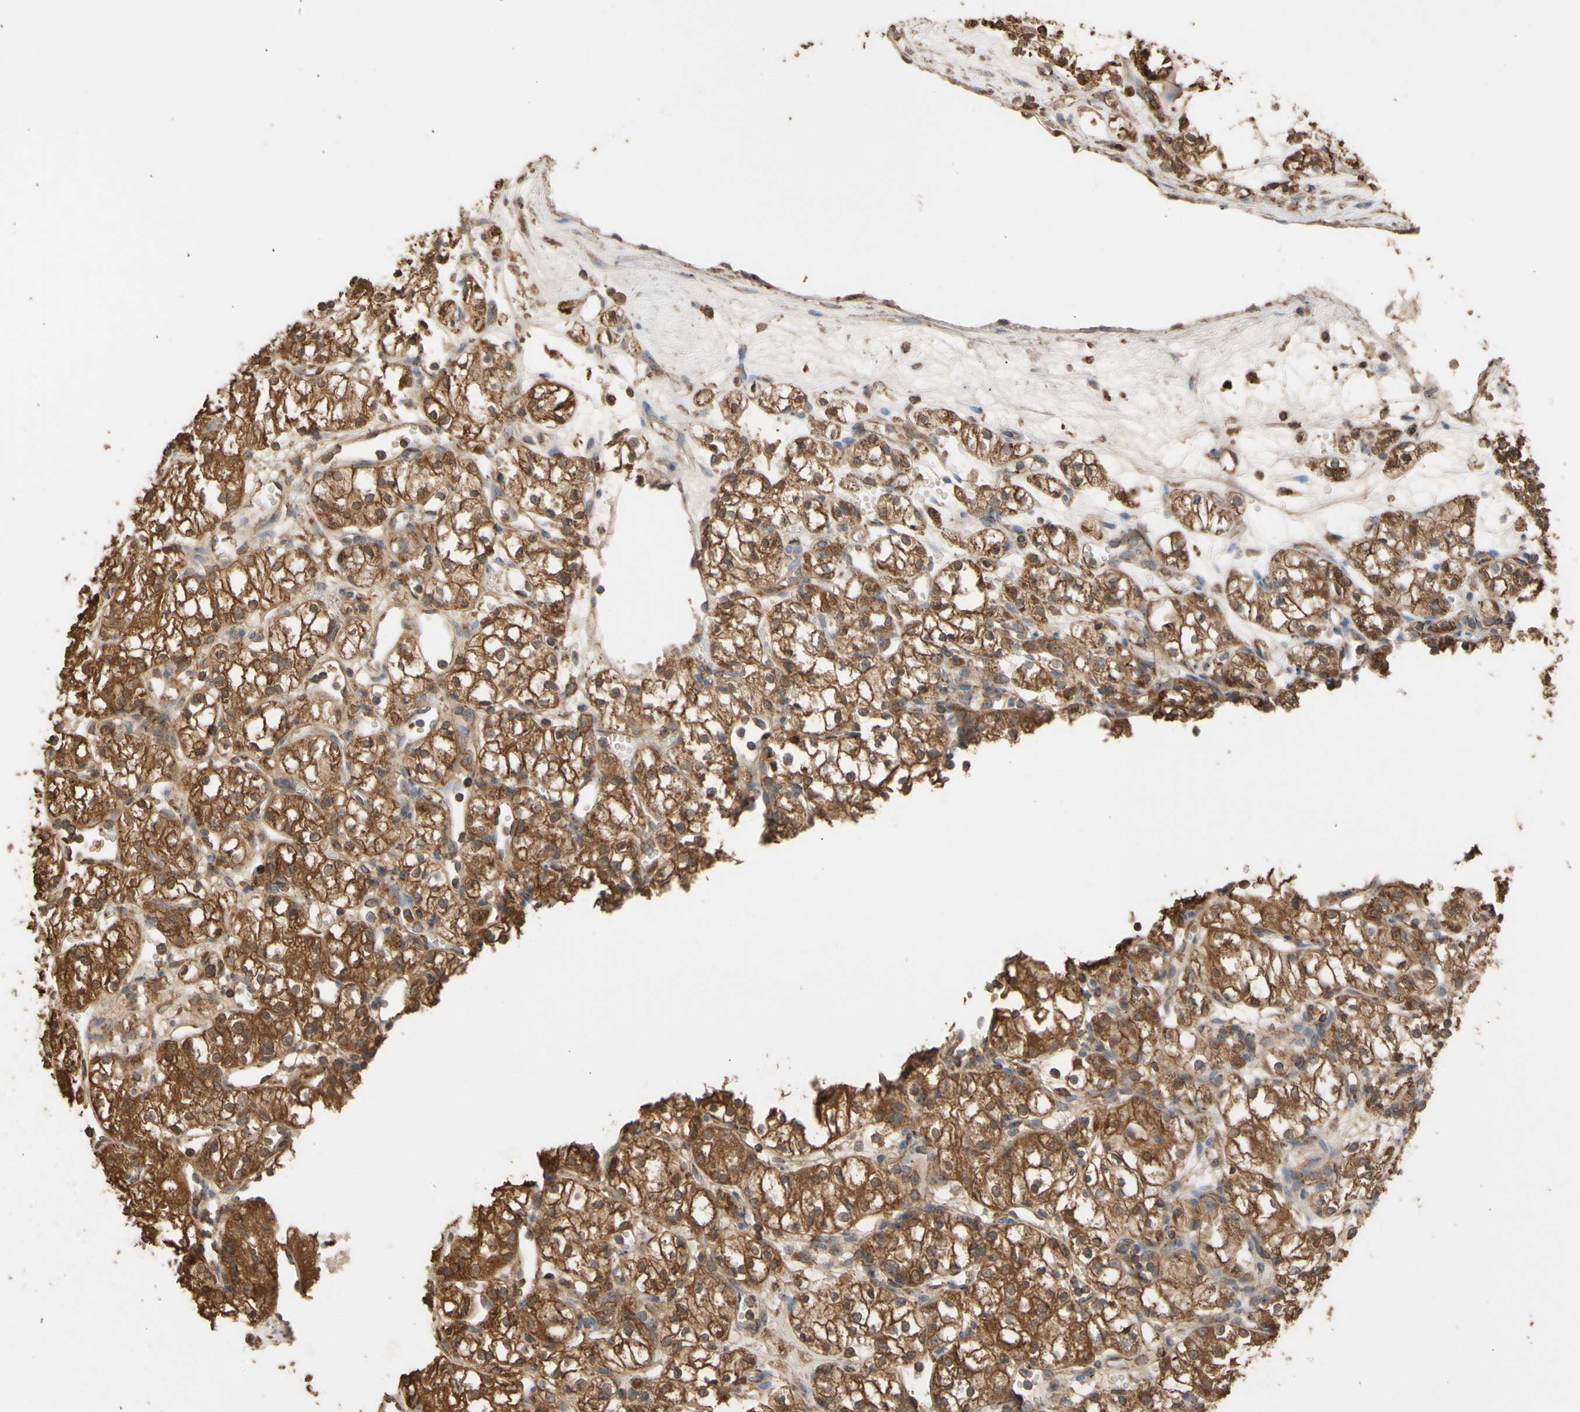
{"staining": {"intensity": "moderate", "quantity": ">75%", "location": "cytoplasmic/membranous"}, "tissue": "renal cancer", "cell_type": "Tumor cells", "image_type": "cancer", "snomed": [{"axis": "morphology", "description": "Normal tissue, NOS"}, {"axis": "morphology", "description": "Adenocarcinoma, NOS"}, {"axis": "topography", "description": "Kidney"}], "caption": "Human renal cancer (adenocarcinoma) stained with a protein marker exhibits moderate staining in tumor cells.", "gene": "ALDH9A1", "patient": {"sex": "male", "age": 59}}